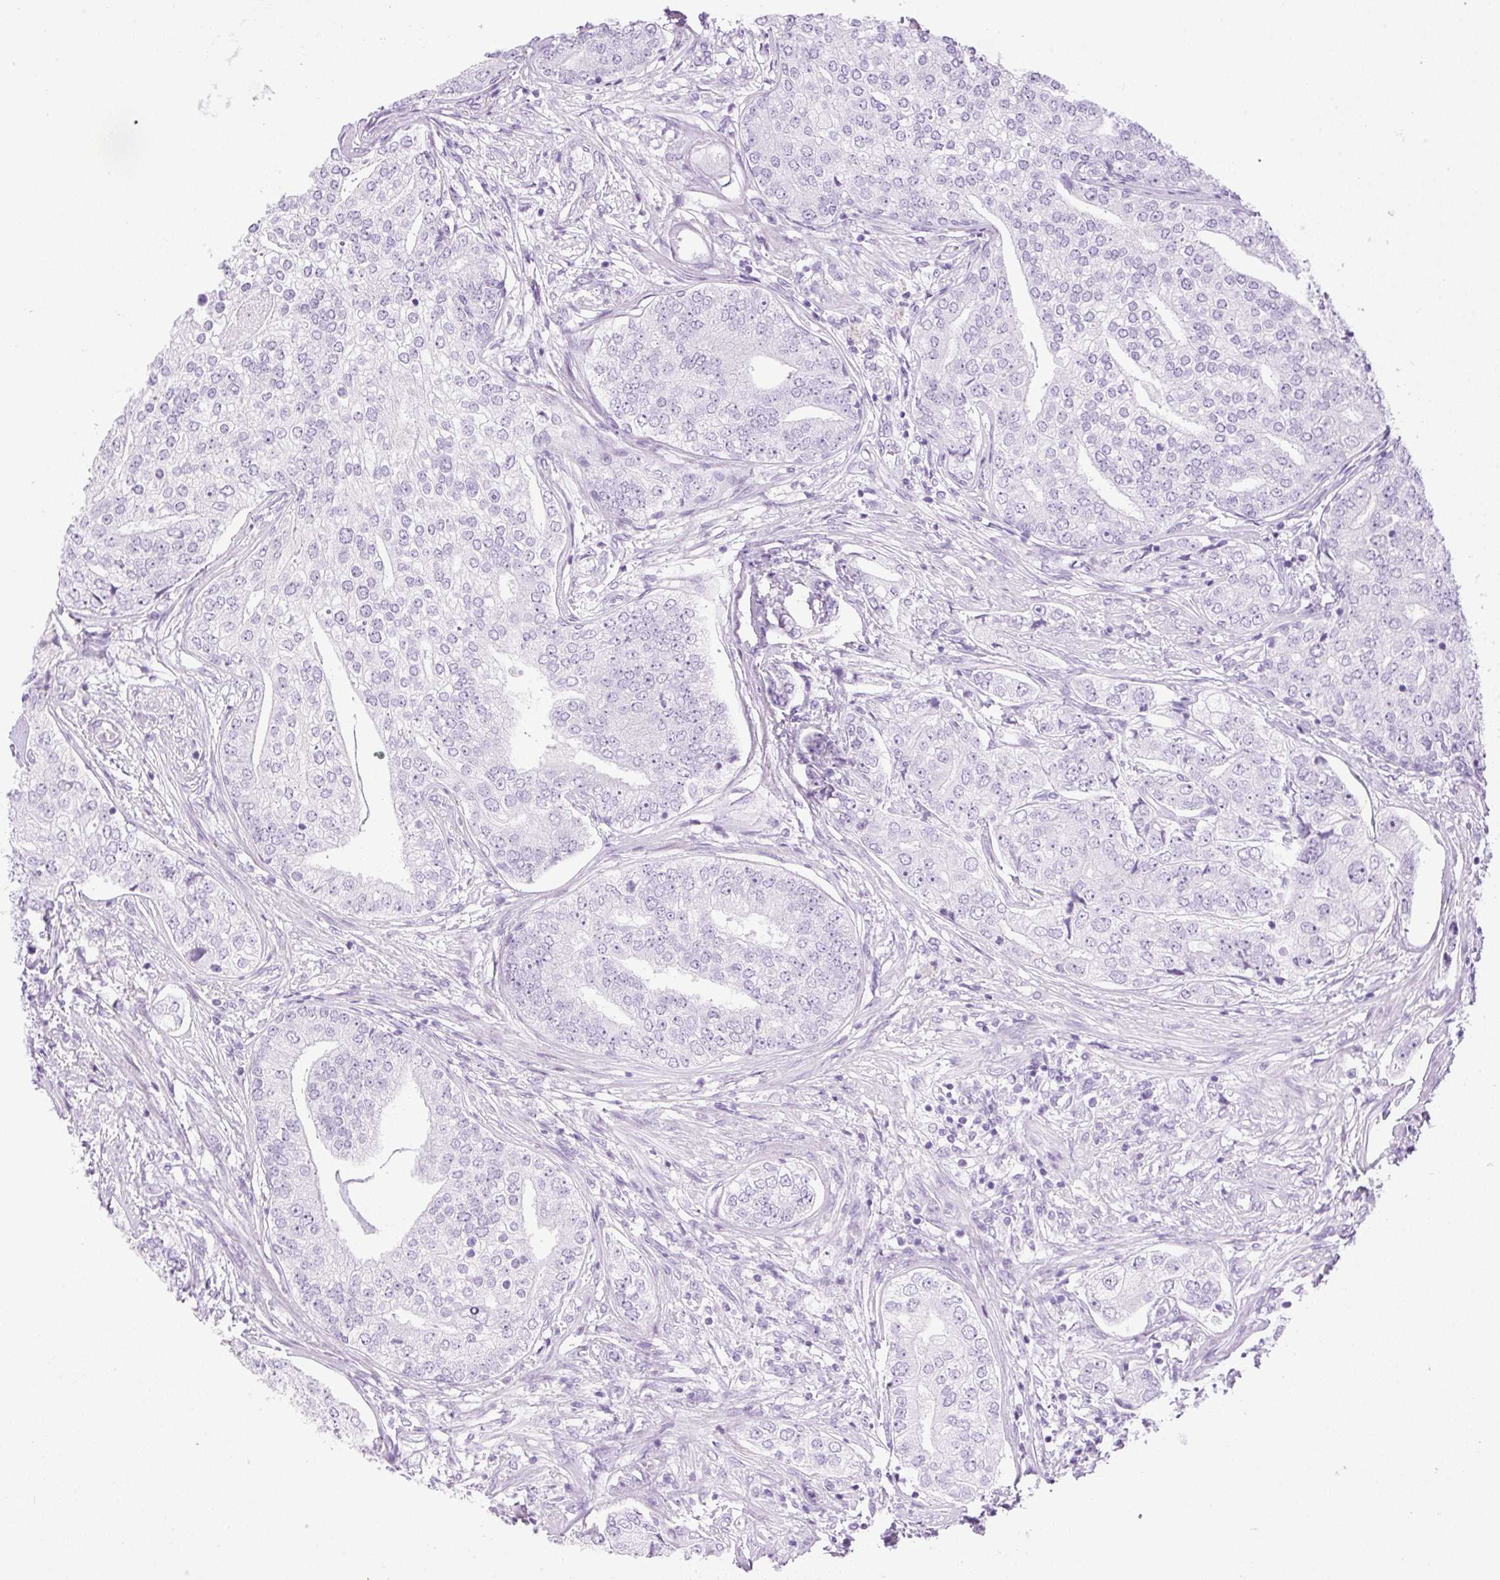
{"staining": {"intensity": "negative", "quantity": "none", "location": "none"}, "tissue": "prostate cancer", "cell_type": "Tumor cells", "image_type": "cancer", "snomed": [{"axis": "morphology", "description": "Adenocarcinoma, High grade"}, {"axis": "topography", "description": "Prostate"}], "caption": "There is no significant staining in tumor cells of prostate cancer (high-grade adenocarcinoma).", "gene": "SPRR4", "patient": {"sex": "male", "age": 60}}